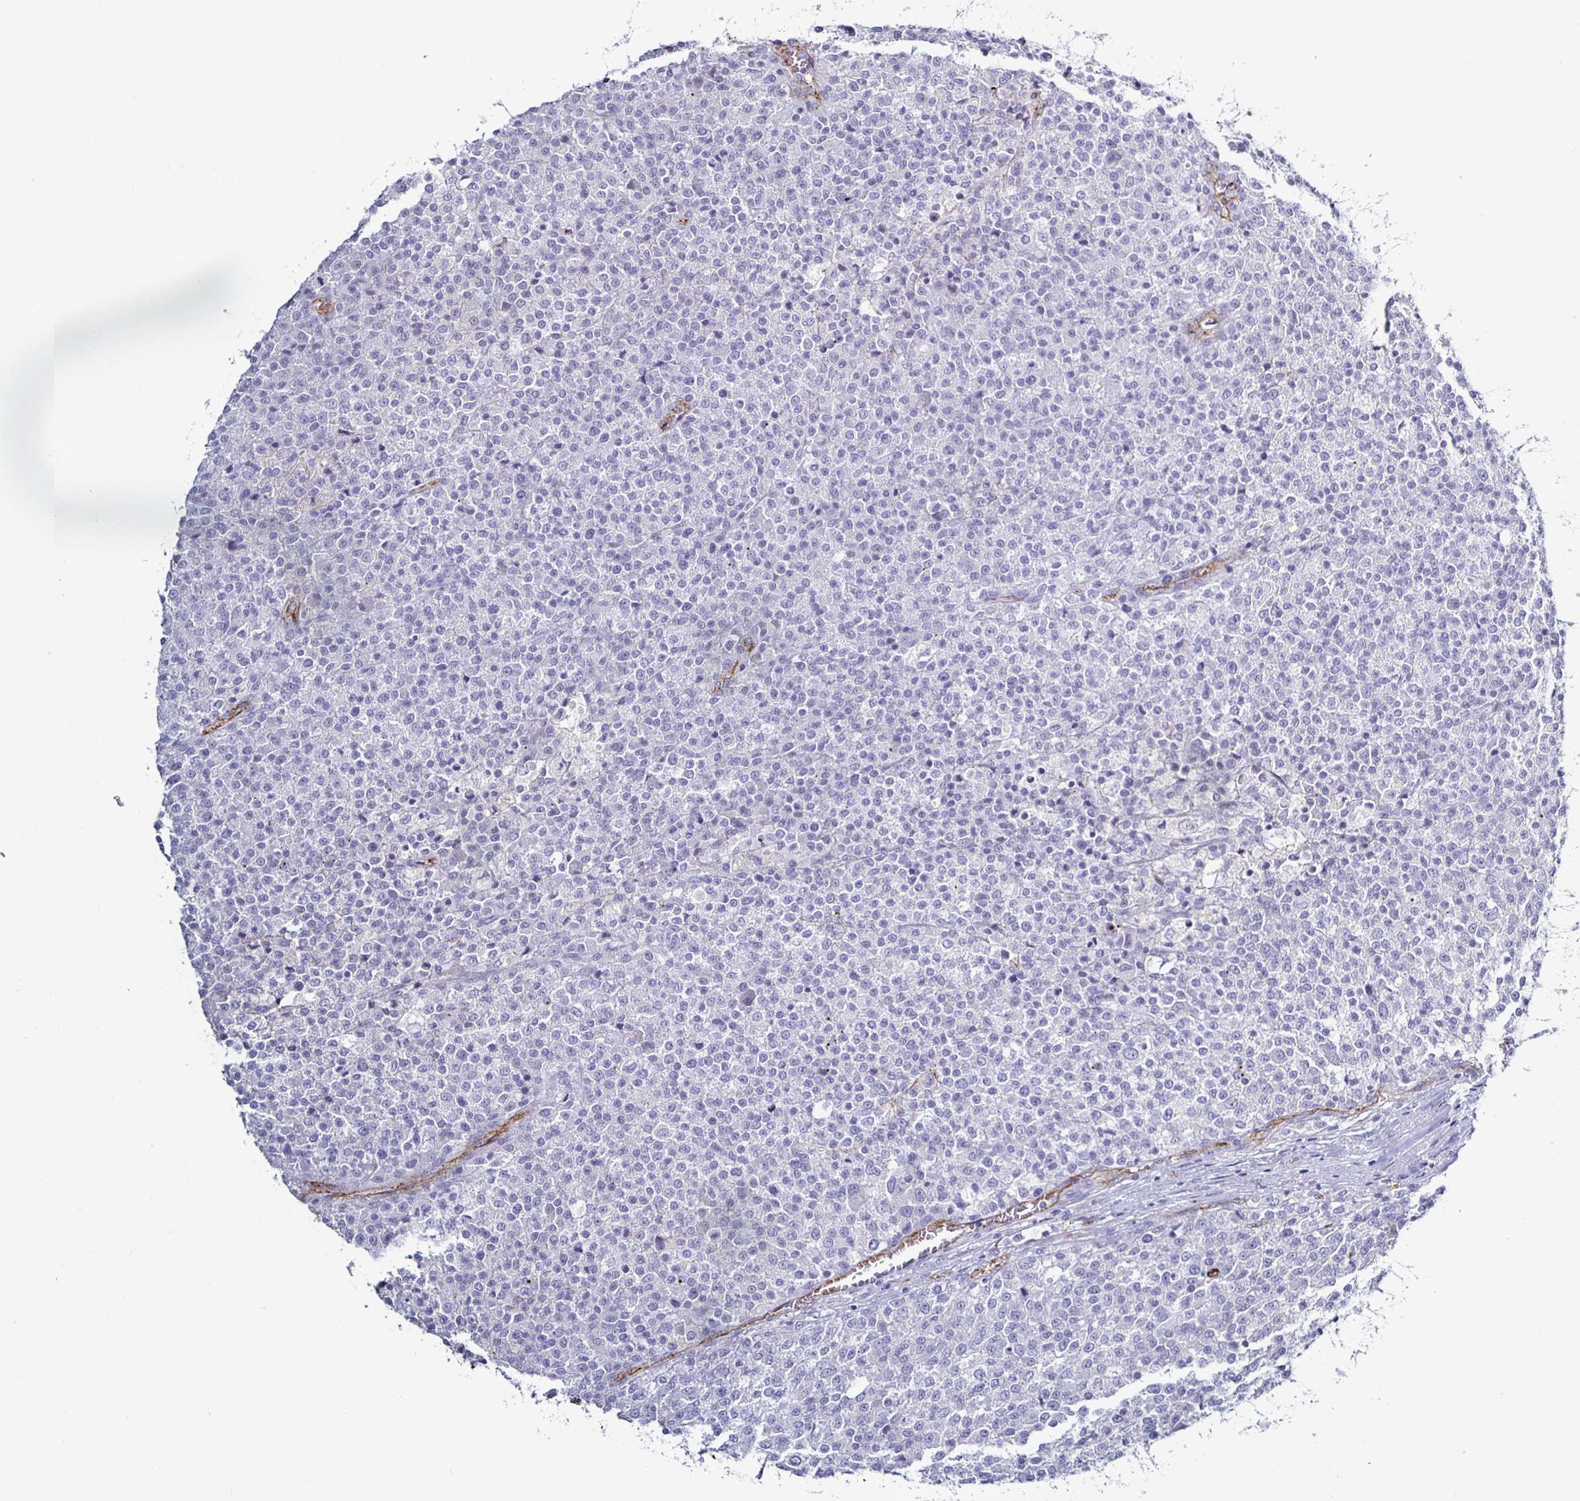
{"staining": {"intensity": "negative", "quantity": "none", "location": "none"}, "tissue": "testis cancer", "cell_type": "Tumor cells", "image_type": "cancer", "snomed": [{"axis": "morphology", "description": "Seminoma, NOS"}, {"axis": "topography", "description": "Testis"}], "caption": "Testis cancer (seminoma) stained for a protein using immunohistochemistry (IHC) exhibits no expression tumor cells.", "gene": "ACSBG2", "patient": {"sex": "male", "age": 59}}